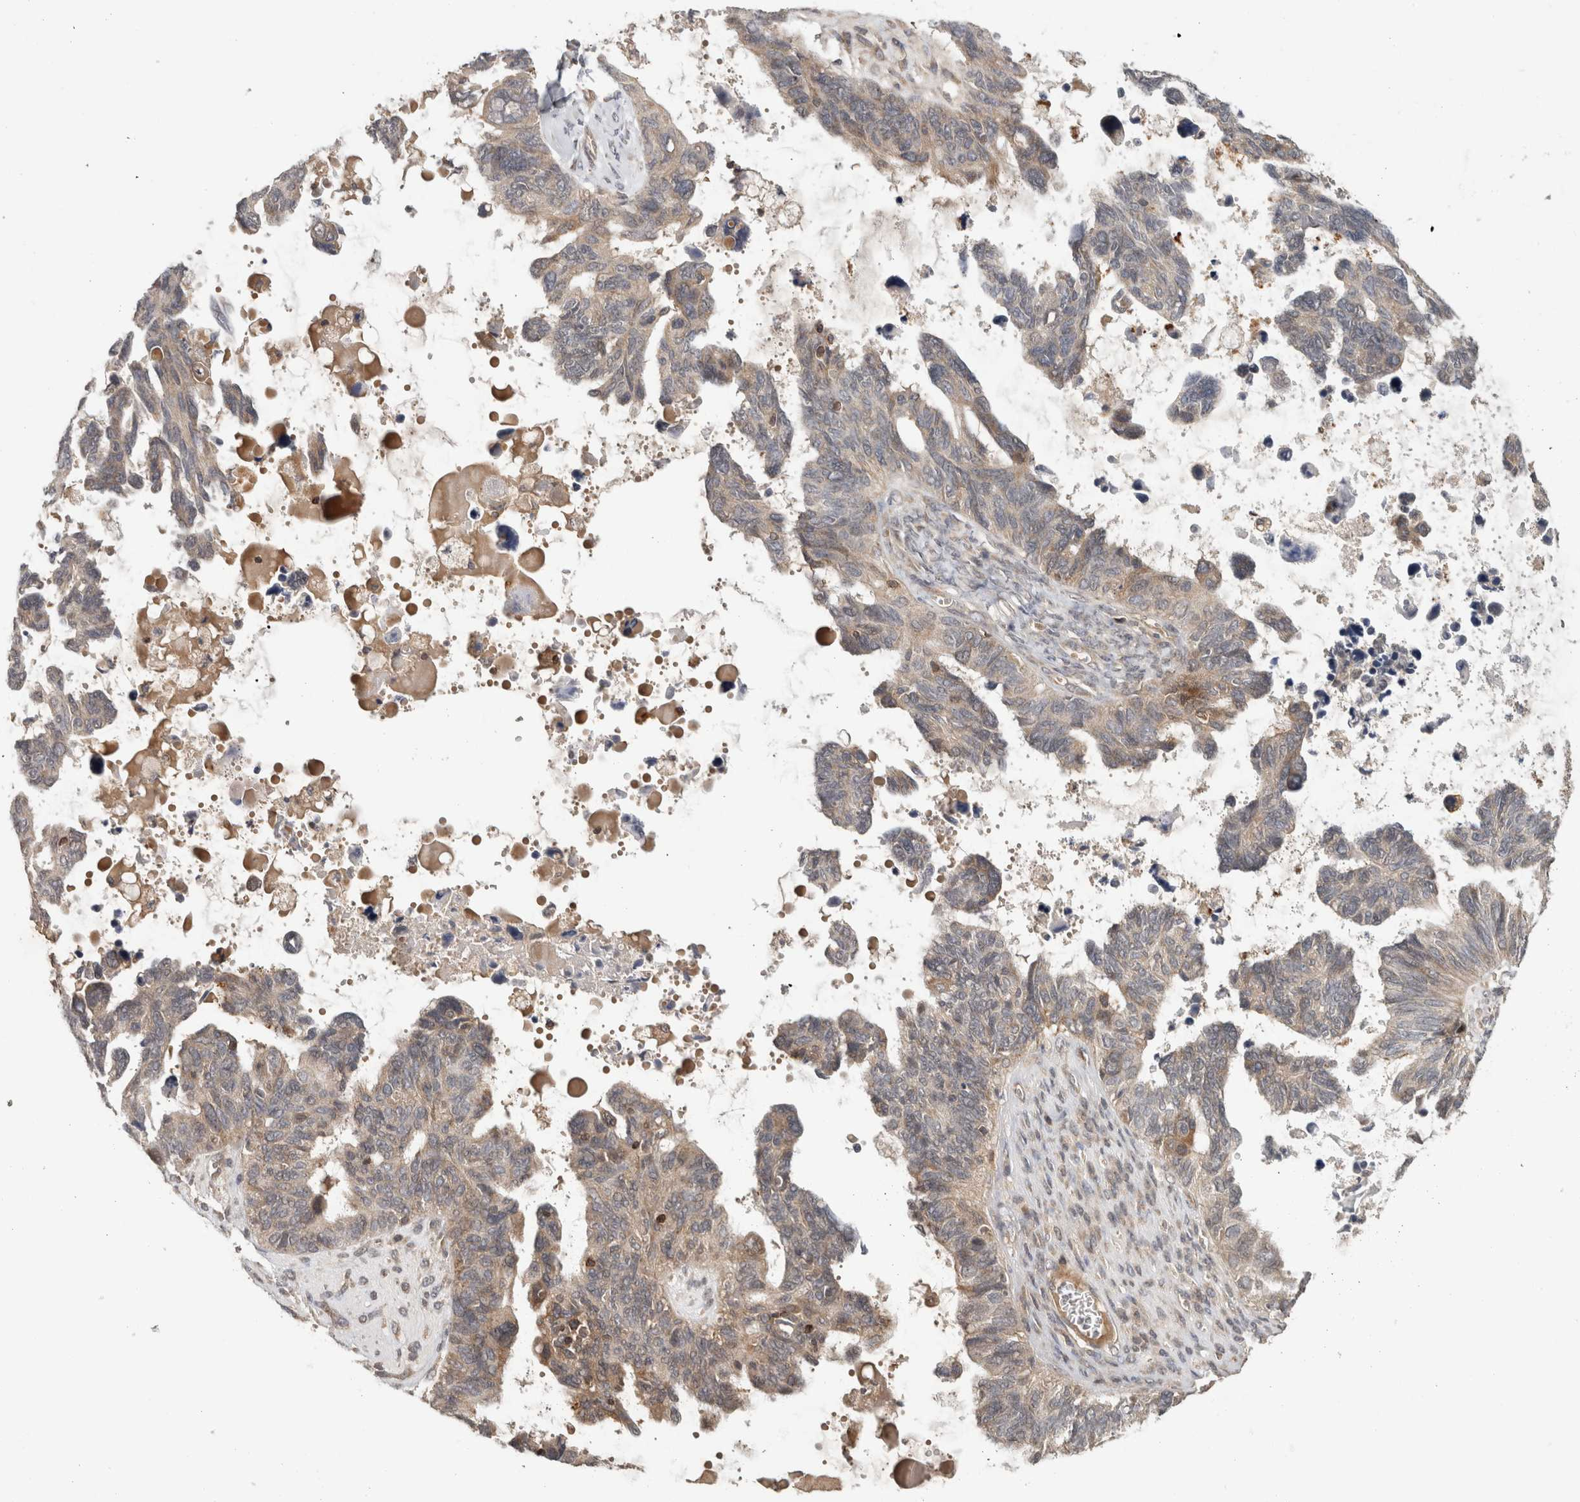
{"staining": {"intensity": "weak", "quantity": "25%-75%", "location": "cytoplasmic/membranous"}, "tissue": "ovarian cancer", "cell_type": "Tumor cells", "image_type": "cancer", "snomed": [{"axis": "morphology", "description": "Cystadenocarcinoma, serous, NOS"}, {"axis": "topography", "description": "Ovary"}], "caption": "A high-resolution histopathology image shows immunohistochemistry staining of ovarian serous cystadenocarcinoma, which exhibits weak cytoplasmic/membranous positivity in approximately 25%-75% of tumor cells.", "gene": "HMOX2", "patient": {"sex": "female", "age": 79}}